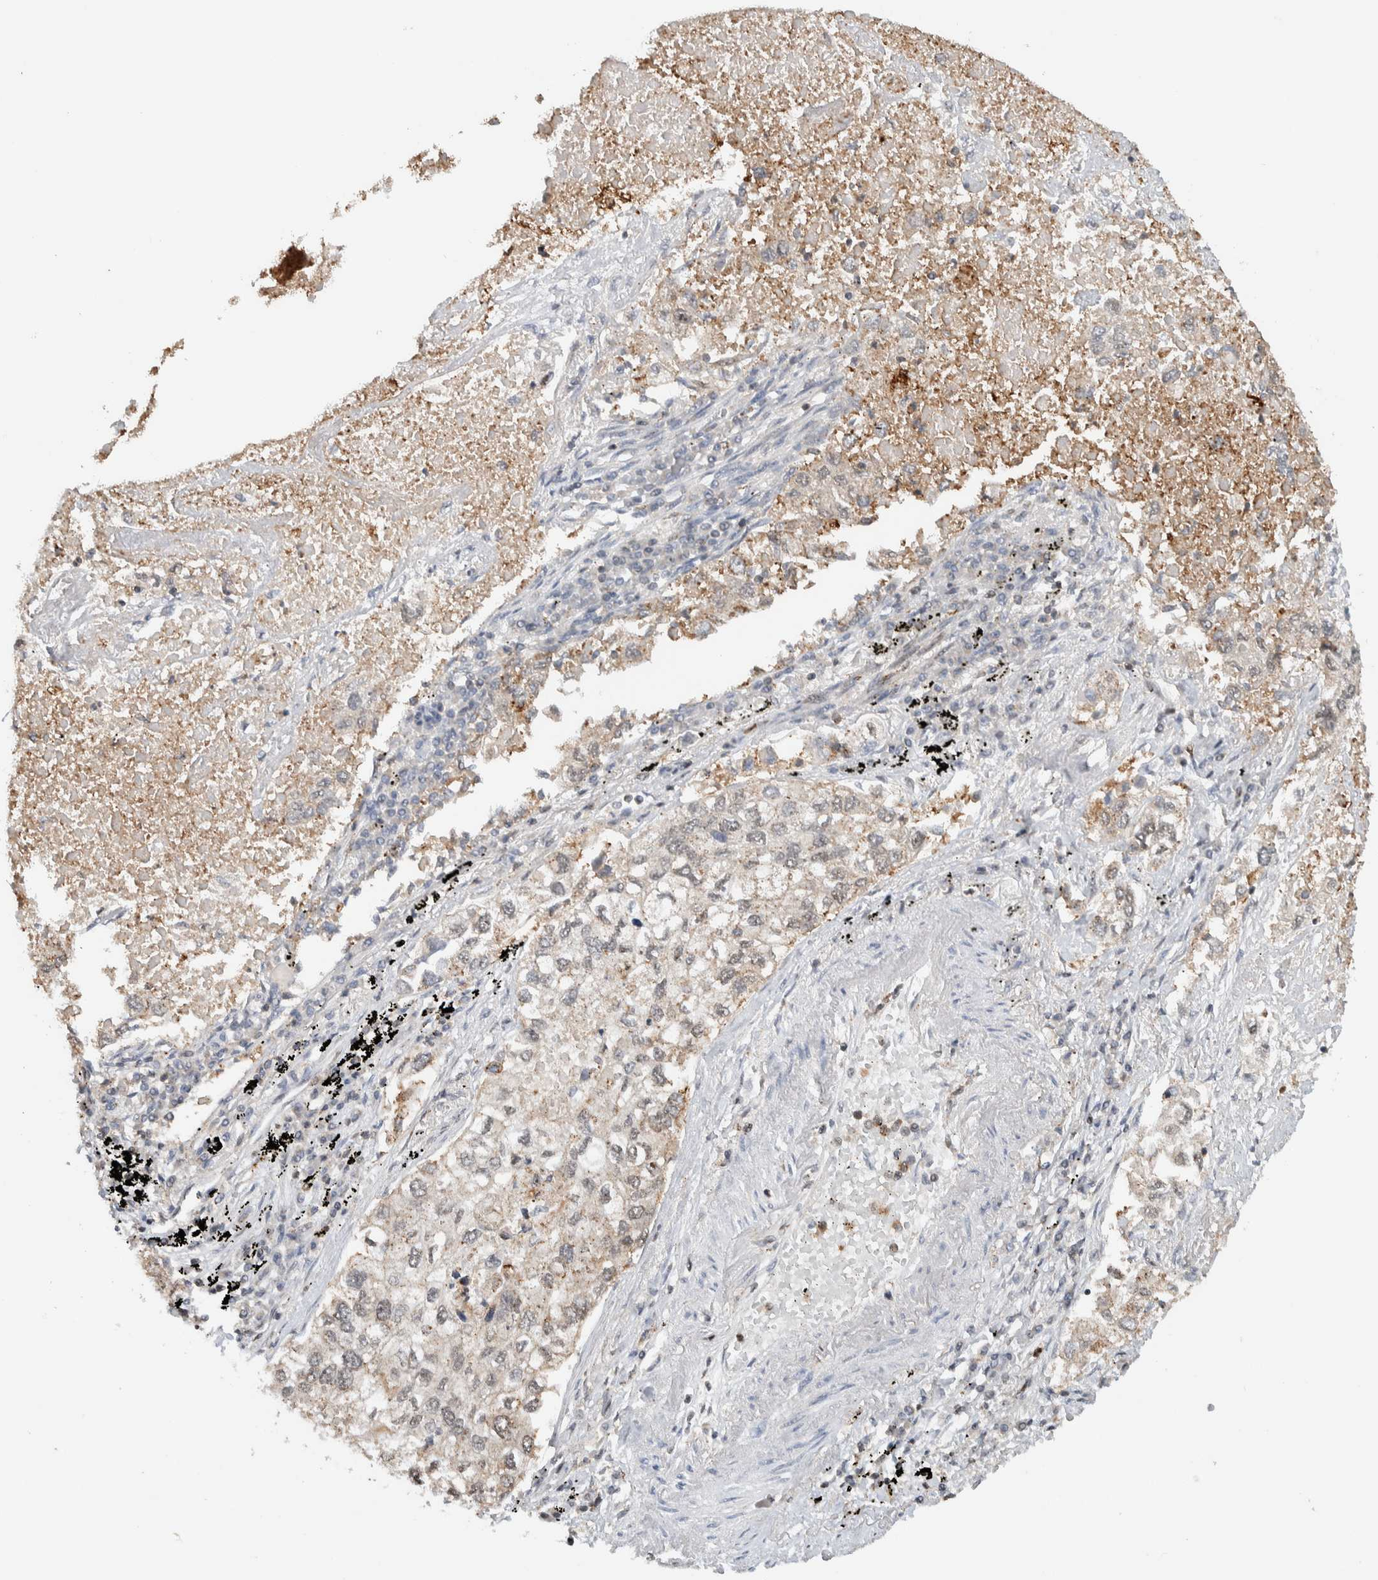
{"staining": {"intensity": "weak", "quantity": "25%-75%", "location": "cytoplasmic/membranous"}, "tissue": "lung cancer", "cell_type": "Tumor cells", "image_type": "cancer", "snomed": [{"axis": "morphology", "description": "Inflammation, NOS"}, {"axis": "morphology", "description": "Adenocarcinoma, NOS"}, {"axis": "topography", "description": "Lung"}], "caption": "Lung cancer was stained to show a protein in brown. There is low levels of weak cytoplasmic/membranous staining in about 25%-75% of tumor cells.", "gene": "ZNF521", "patient": {"sex": "male", "age": 63}}